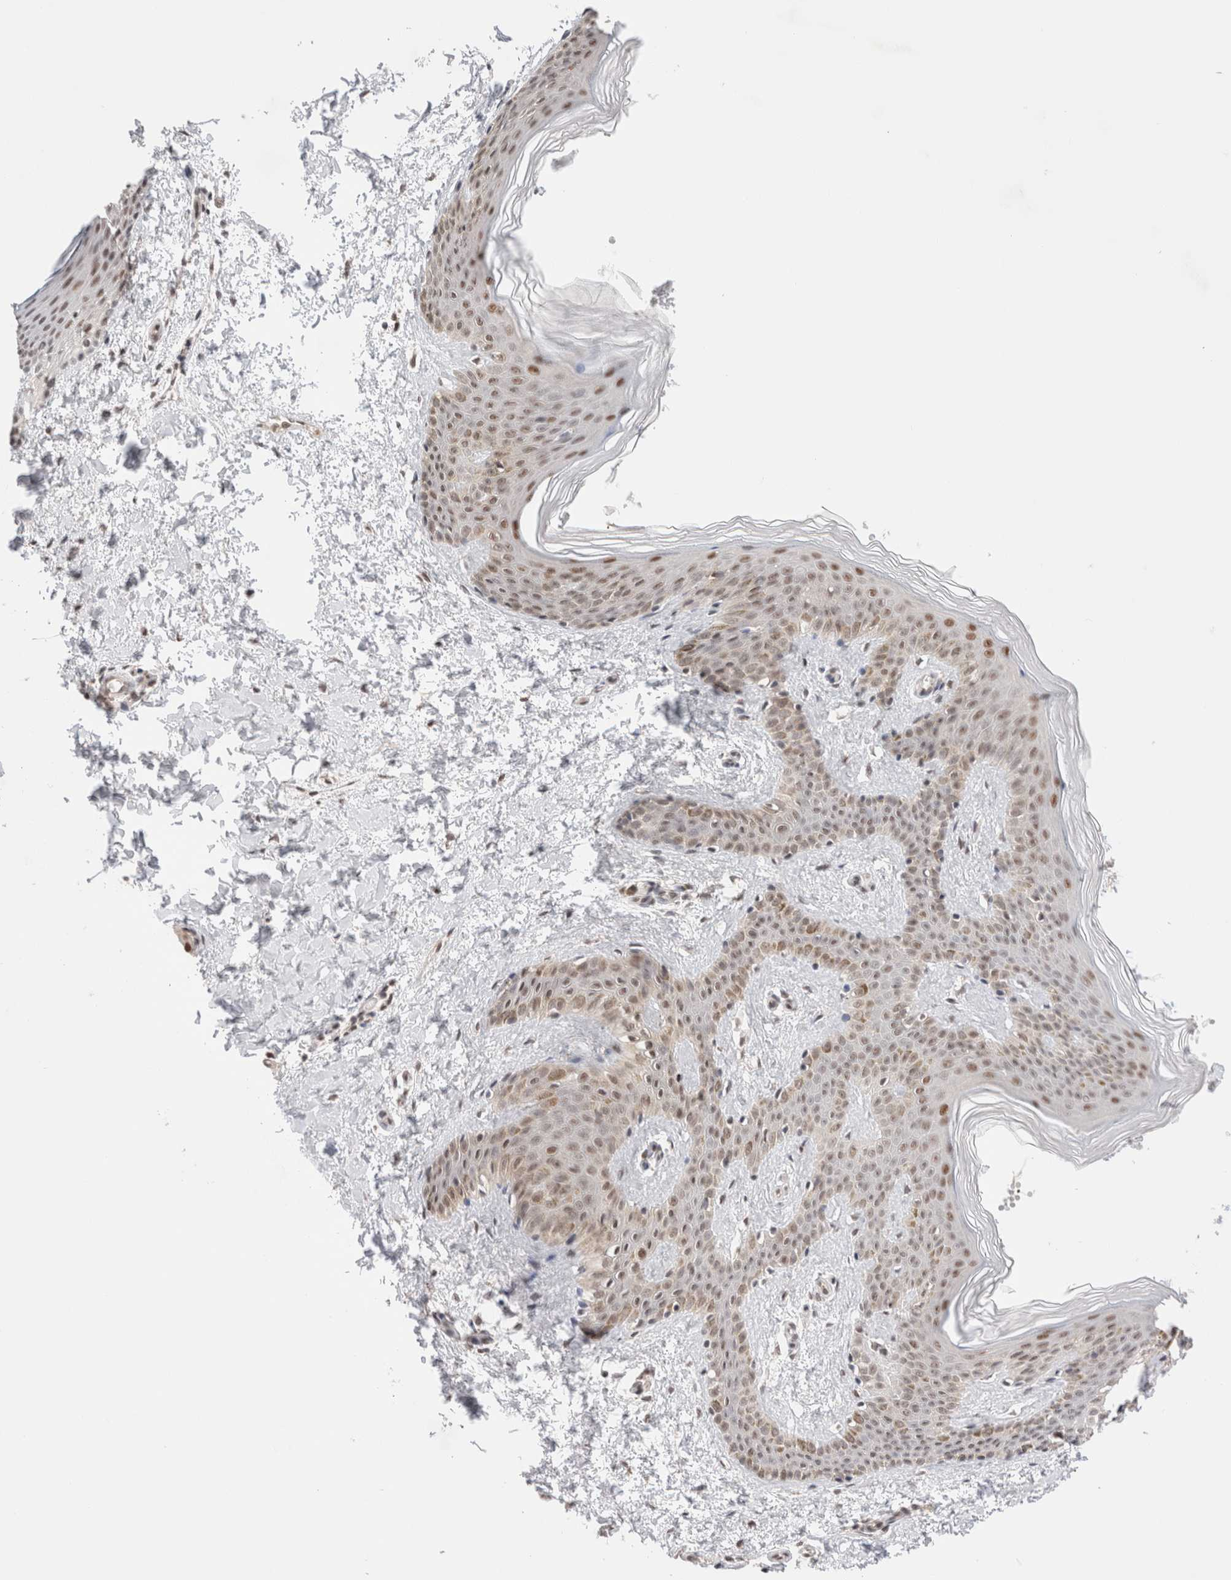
{"staining": {"intensity": "moderate", "quantity": ">75%", "location": "nuclear"}, "tissue": "skin", "cell_type": "Fibroblasts", "image_type": "normal", "snomed": [{"axis": "morphology", "description": "Normal tissue, NOS"}, {"axis": "morphology", "description": "Neoplasm, benign, NOS"}, {"axis": "topography", "description": "Skin"}, {"axis": "topography", "description": "Soft tissue"}], "caption": "Immunohistochemistry (DAB (3,3'-diaminobenzidine)) staining of benign human skin shows moderate nuclear protein positivity in approximately >75% of fibroblasts.", "gene": "GATAD2A", "patient": {"sex": "male", "age": 26}}